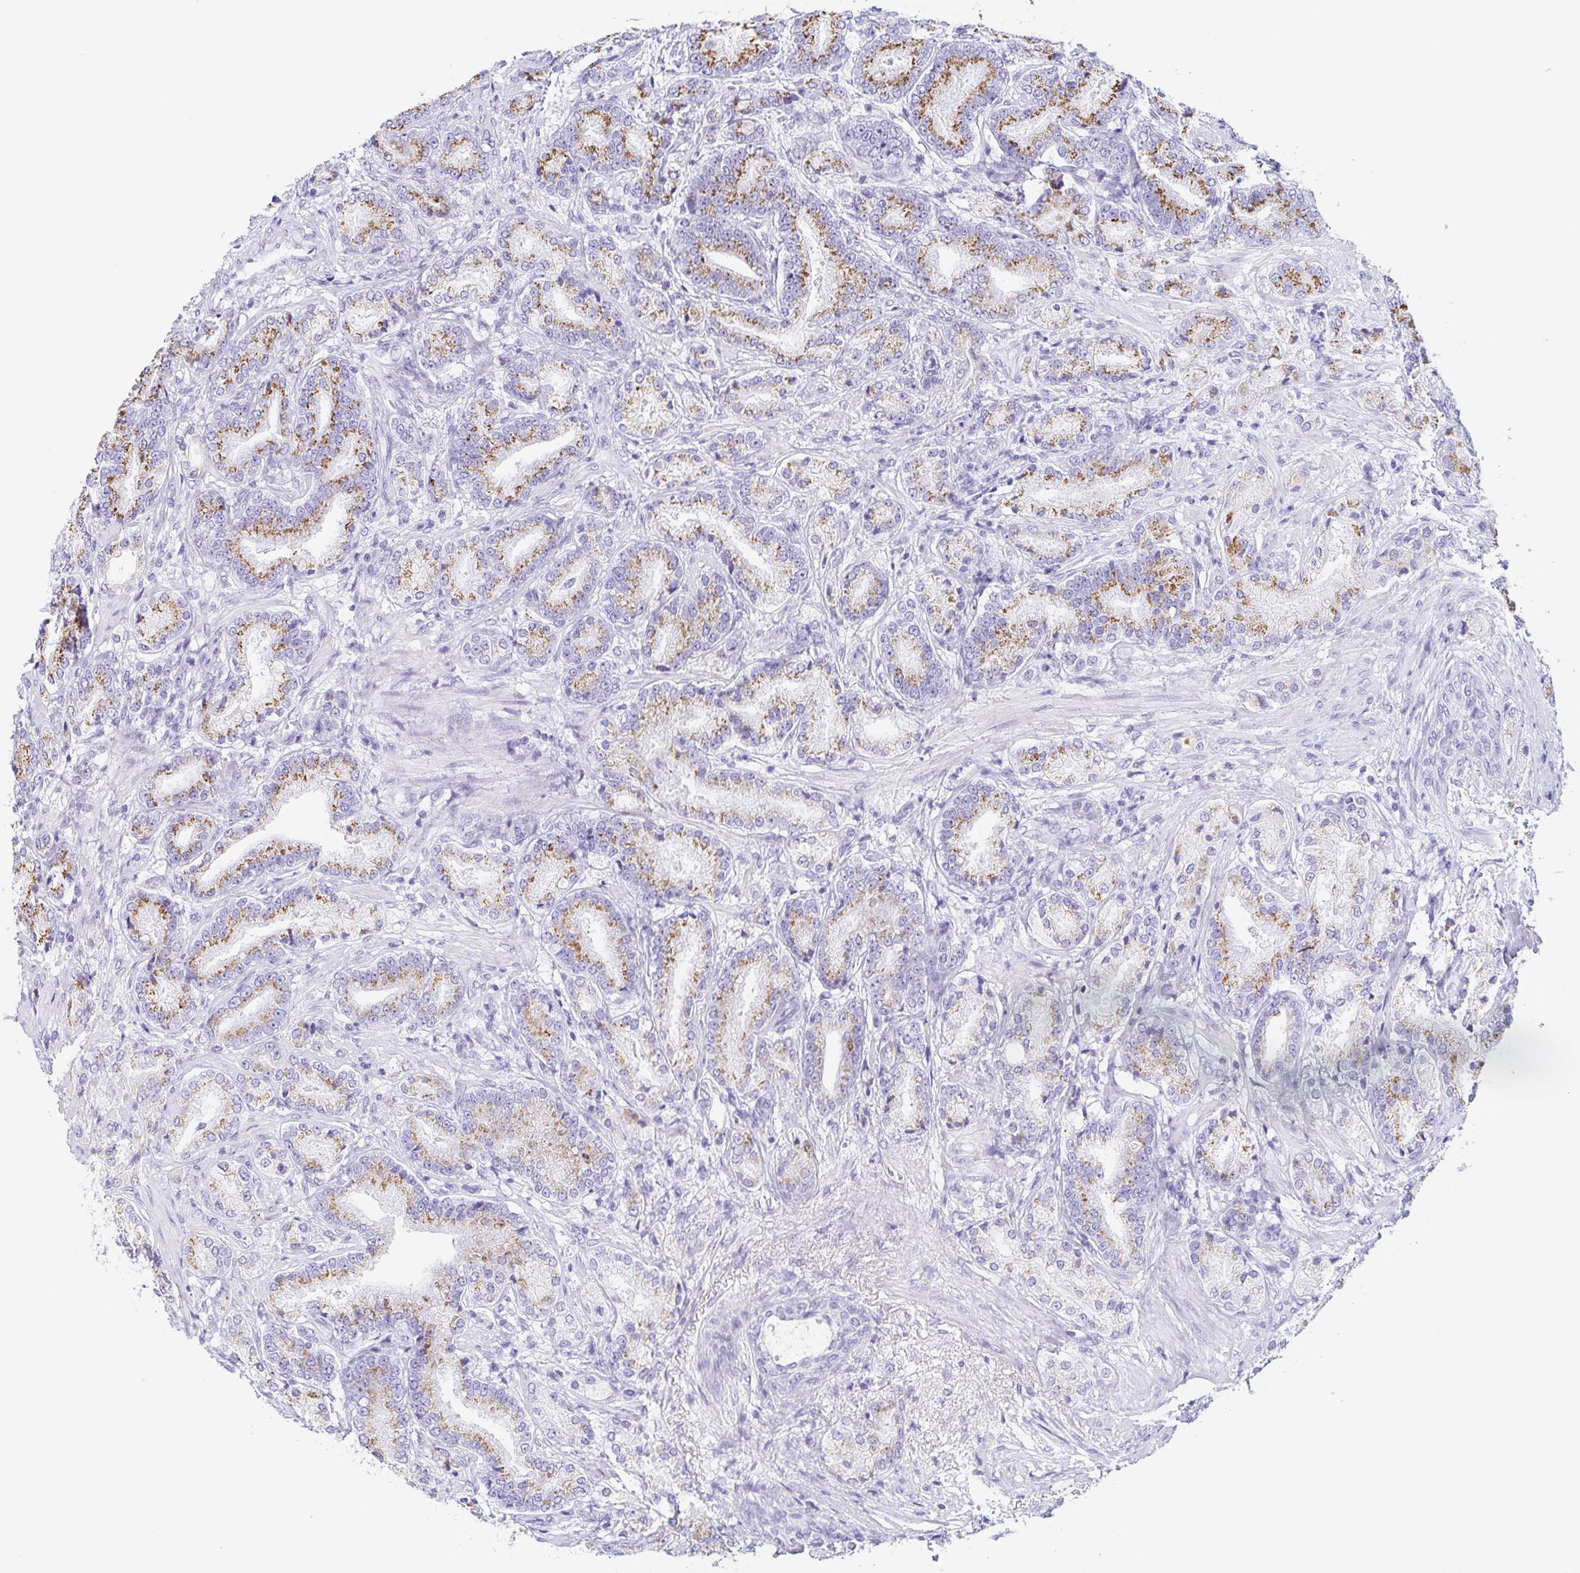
{"staining": {"intensity": "moderate", "quantity": ">75%", "location": "cytoplasmic/membranous"}, "tissue": "prostate cancer", "cell_type": "Tumor cells", "image_type": "cancer", "snomed": [{"axis": "morphology", "description": "Adenocarcinoma, High grade"}, {"axis": "topography", "description": "Prostate and seminal vesicle, NOS"}], "caption": "Protein staining by immunohistochemistry (IHC) demonstrates moderate cytoplasmic/membranous positivity in approximately >75% of tumor cells in prostate adenocarcinoma (high-grade).", "gene": "LDLRAD1", "patient": {"sex": "male", "age": 61}}